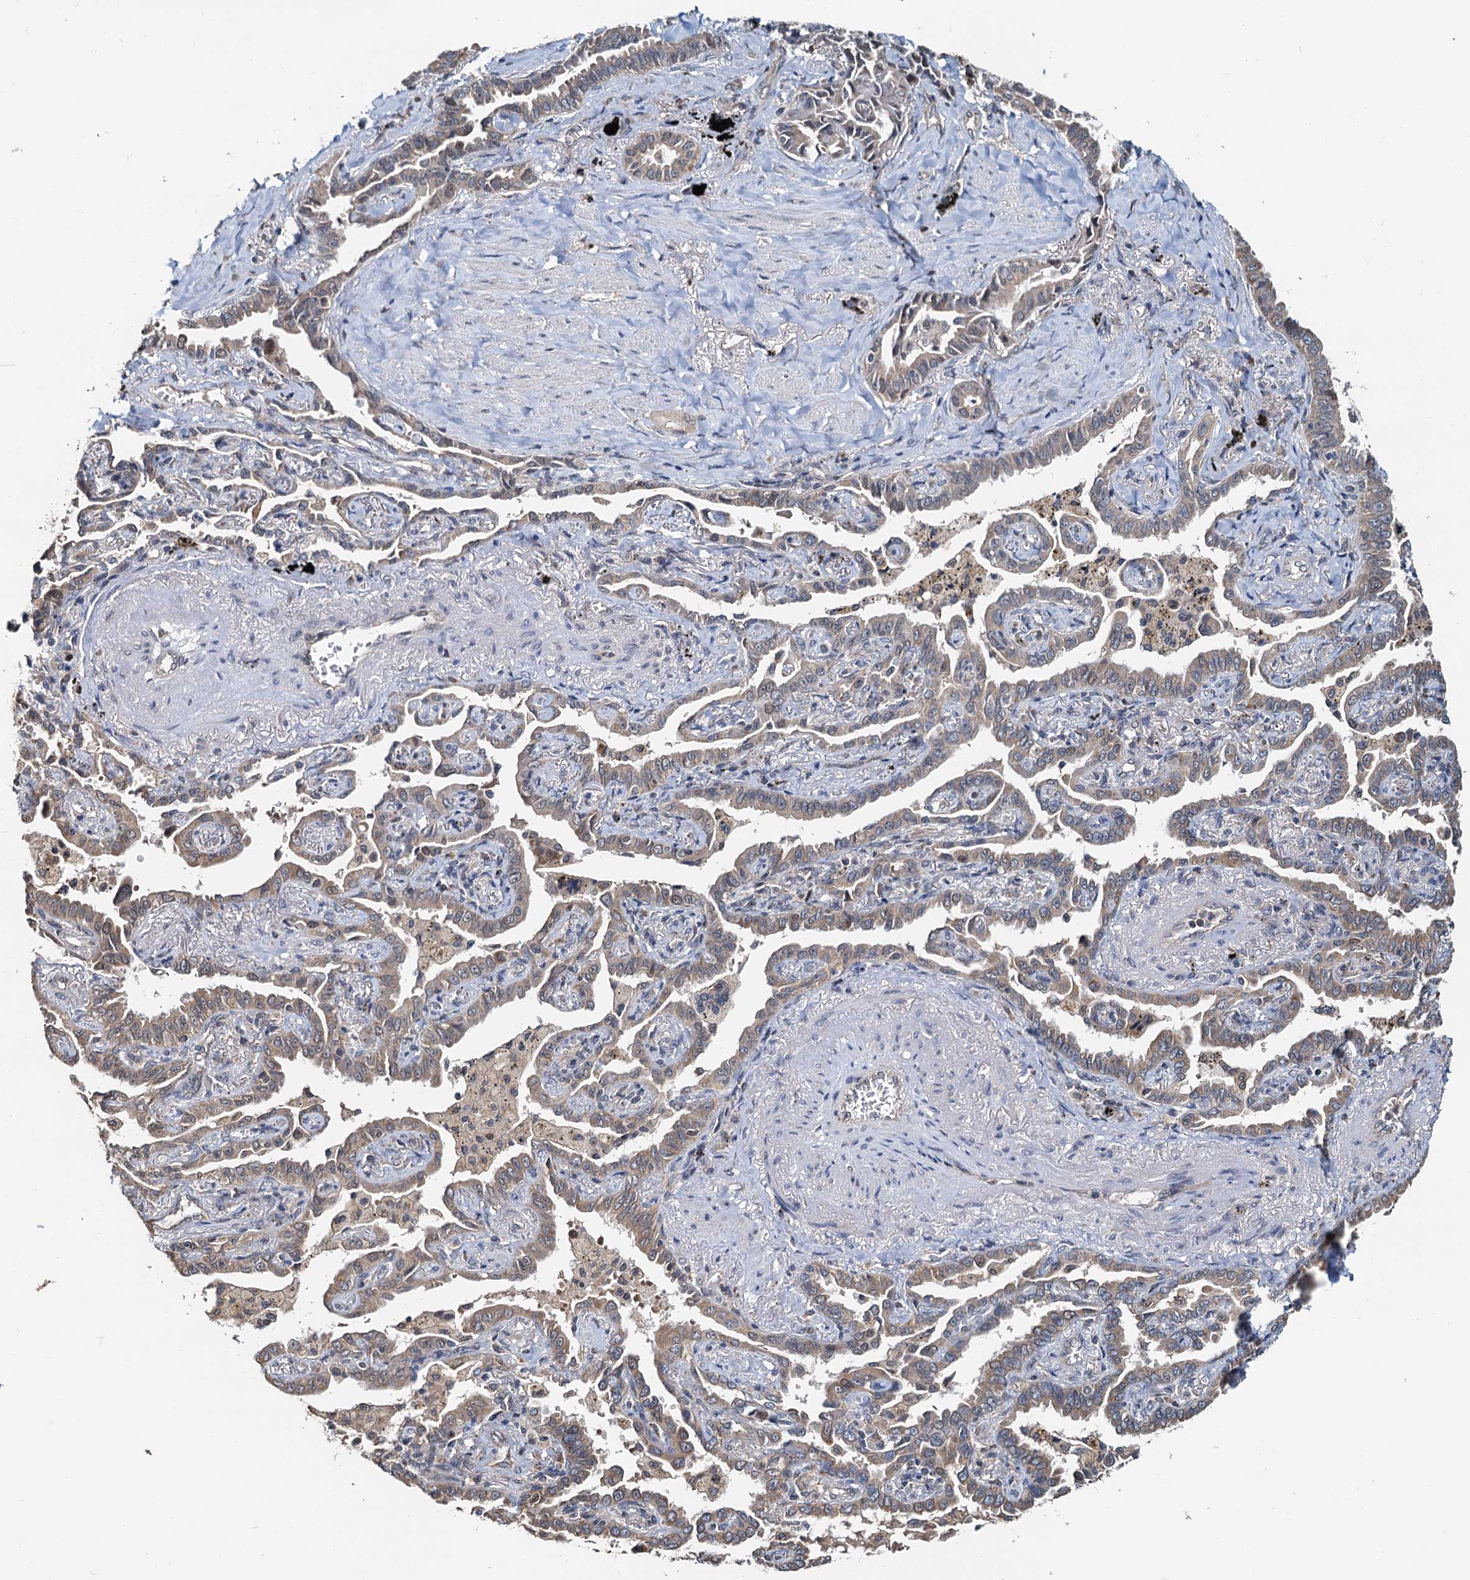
{"staining": {"intensity": "weak", "quantity": ">75%", "location": "cytoplasmic/membranous"}, "tissue": "lung cancer", "cell_type": "Tumor cells", "image_type": "cancer", "snomed": [{"axis": "morphology", "description": "Adenocarcinoma, NOS"}, {"axis": "topography", "description": "Lung"}], "caption": "Immunohistochemical staining of human lung adenocarcinoma reveals low levels of weak cytoplasmic/membranous staining in approximately >75% of tumor cells. (IHC, brightfield microscopy, high magnification).", "gene": "MCMBP", "patient": {"sex": "male", "age": 67}}